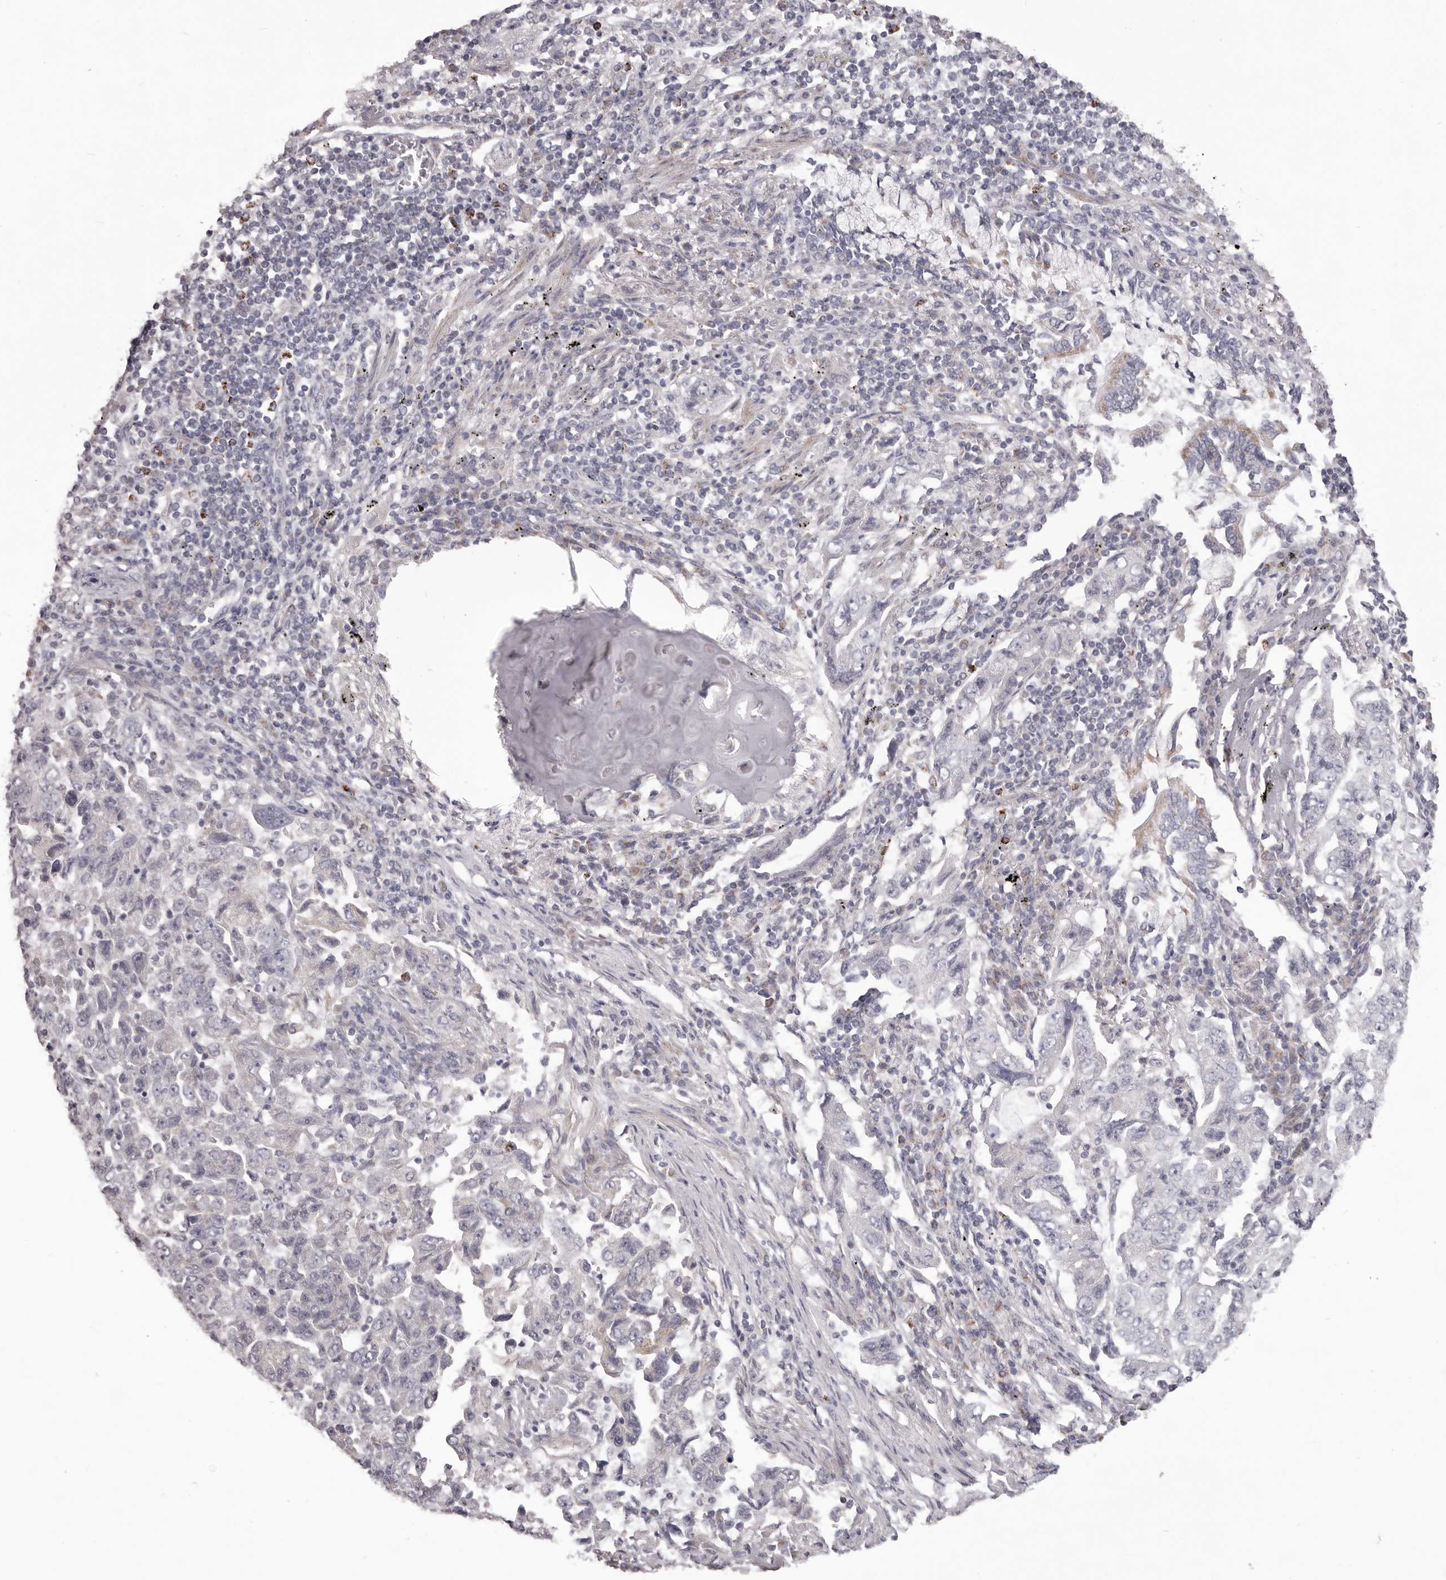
{"staining": {"intensity": "negative", "quantity": "none", "location": "none"}, "tissue": "lung cancer", "cell_type": "Tumor cells", "image_type": "cancer", "snomed": [{"axis": "morphology", "description": "Adenocarcinoma, NOS"}, {"axis": "topography", "description": "Lung"}], "caption": "Tumor cells show no significant protein staining in lung adenocarcinoma. (Immunohistochemistry, brightfield microscopy, high magnification).", "gene": "PRMT2", "patient": {"sex": "female", "age": 51}}